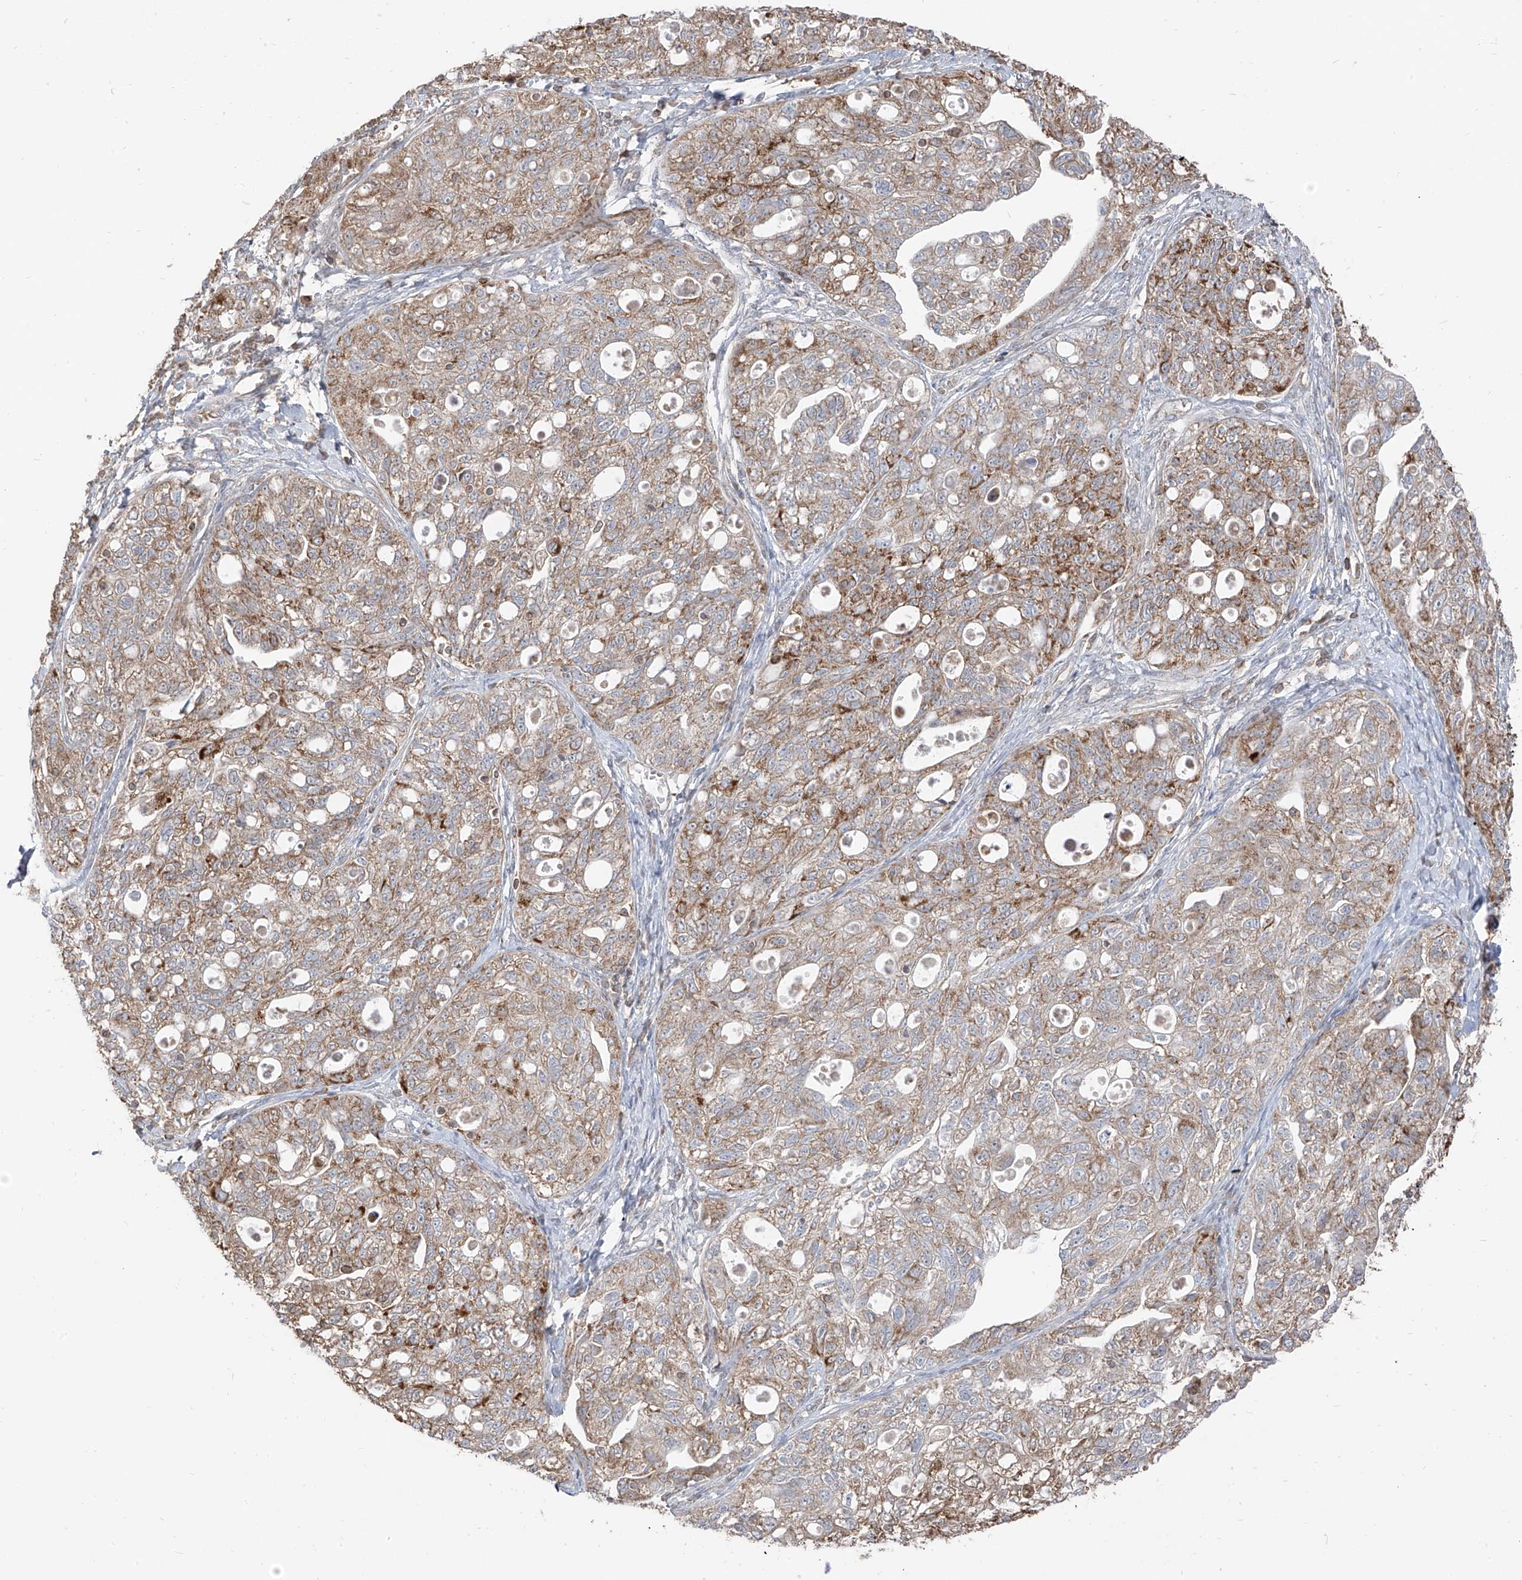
{"staining": {"intensity": "moderate", "quantity": ">75%", "location": "cytoplasmic/membranous"}, "tissue": "ovarian cancer", "cell_type": "Tumor cells", "image_type": "cancer", "snomed": [{"axis": "morphology", "description": "Carcinoma, NOS"}, {"axis": "morphology", "description": "Cystadenocarcinoma, serous, NOS"}, {"axis": "topography", "description": "Ovary"}], "caption": "This image reveals ovarian carcinoma stained with IHC to label a protein in brown. The cytoplasmic/membranous of tumor cells show moderate positivity for the protein. Nuclei are counter-stained blue.", "gene": "ETHE1", "patient": {"sex": "female", "age": 69}}